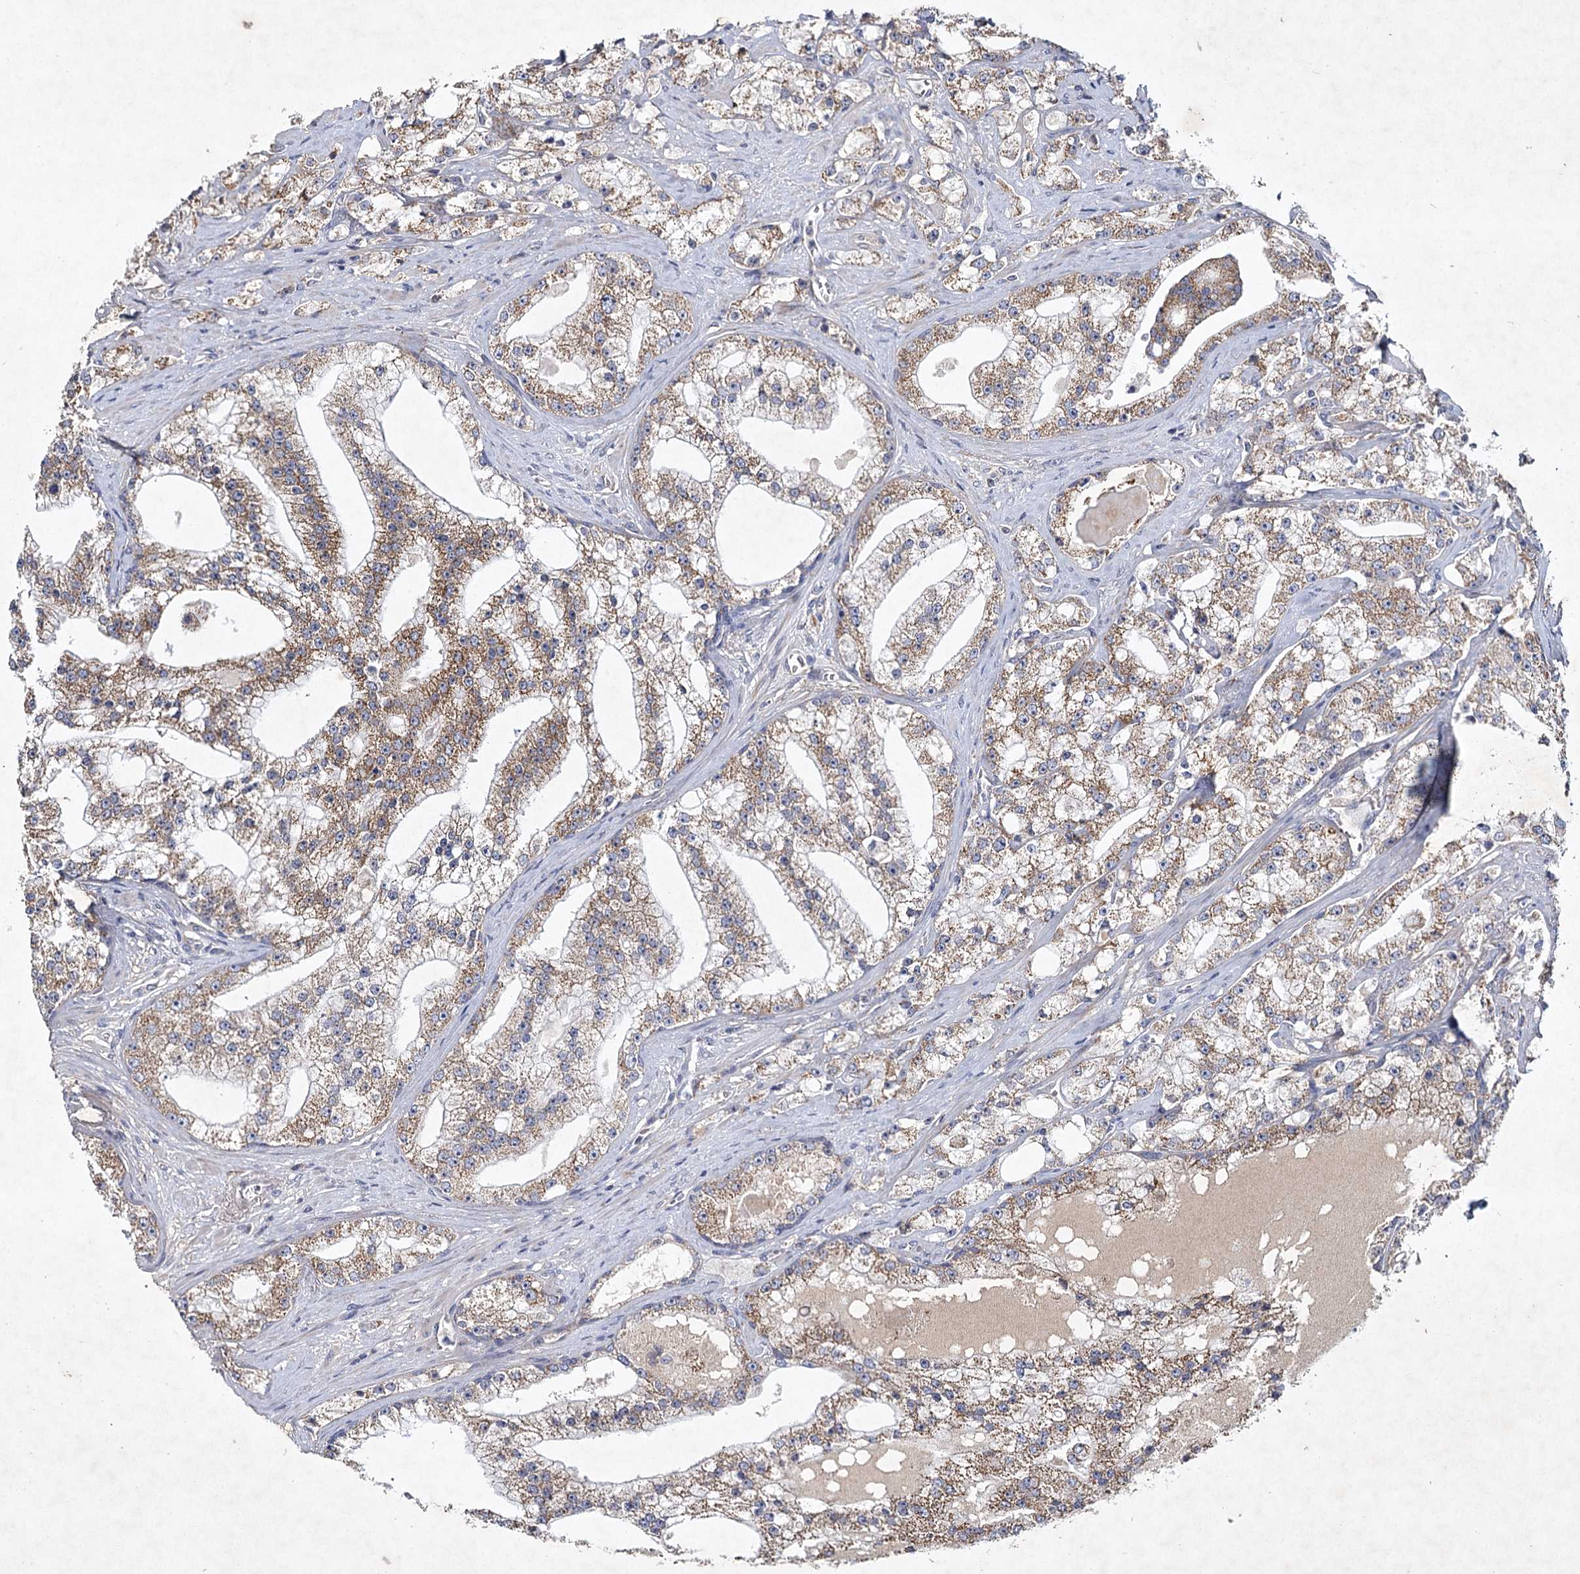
{"staining": {"intensity": "moderate", "quantity": ">75%", "location": "cytoplasmic/membranous"}, "tissue": "prostate cancer", "cell_type": "Tumor cells", "image_type": "cancer", "snomed": [{"axis": "morphology", "description": "Adenocarcinoma, High grade"}, {"axis": "topography", "description": "Prostate"}], "caption": "Immunohistochemistry histopathology image of prostate adenocarcinoma (high-grade) stained for a protein (brown), which displays medium levels of moderate cytoplasmic/membranous positivity in approximately >75% of tumor cells.", "gene": "MRPL44", "patient": {"sex": "male", "age": 64}}